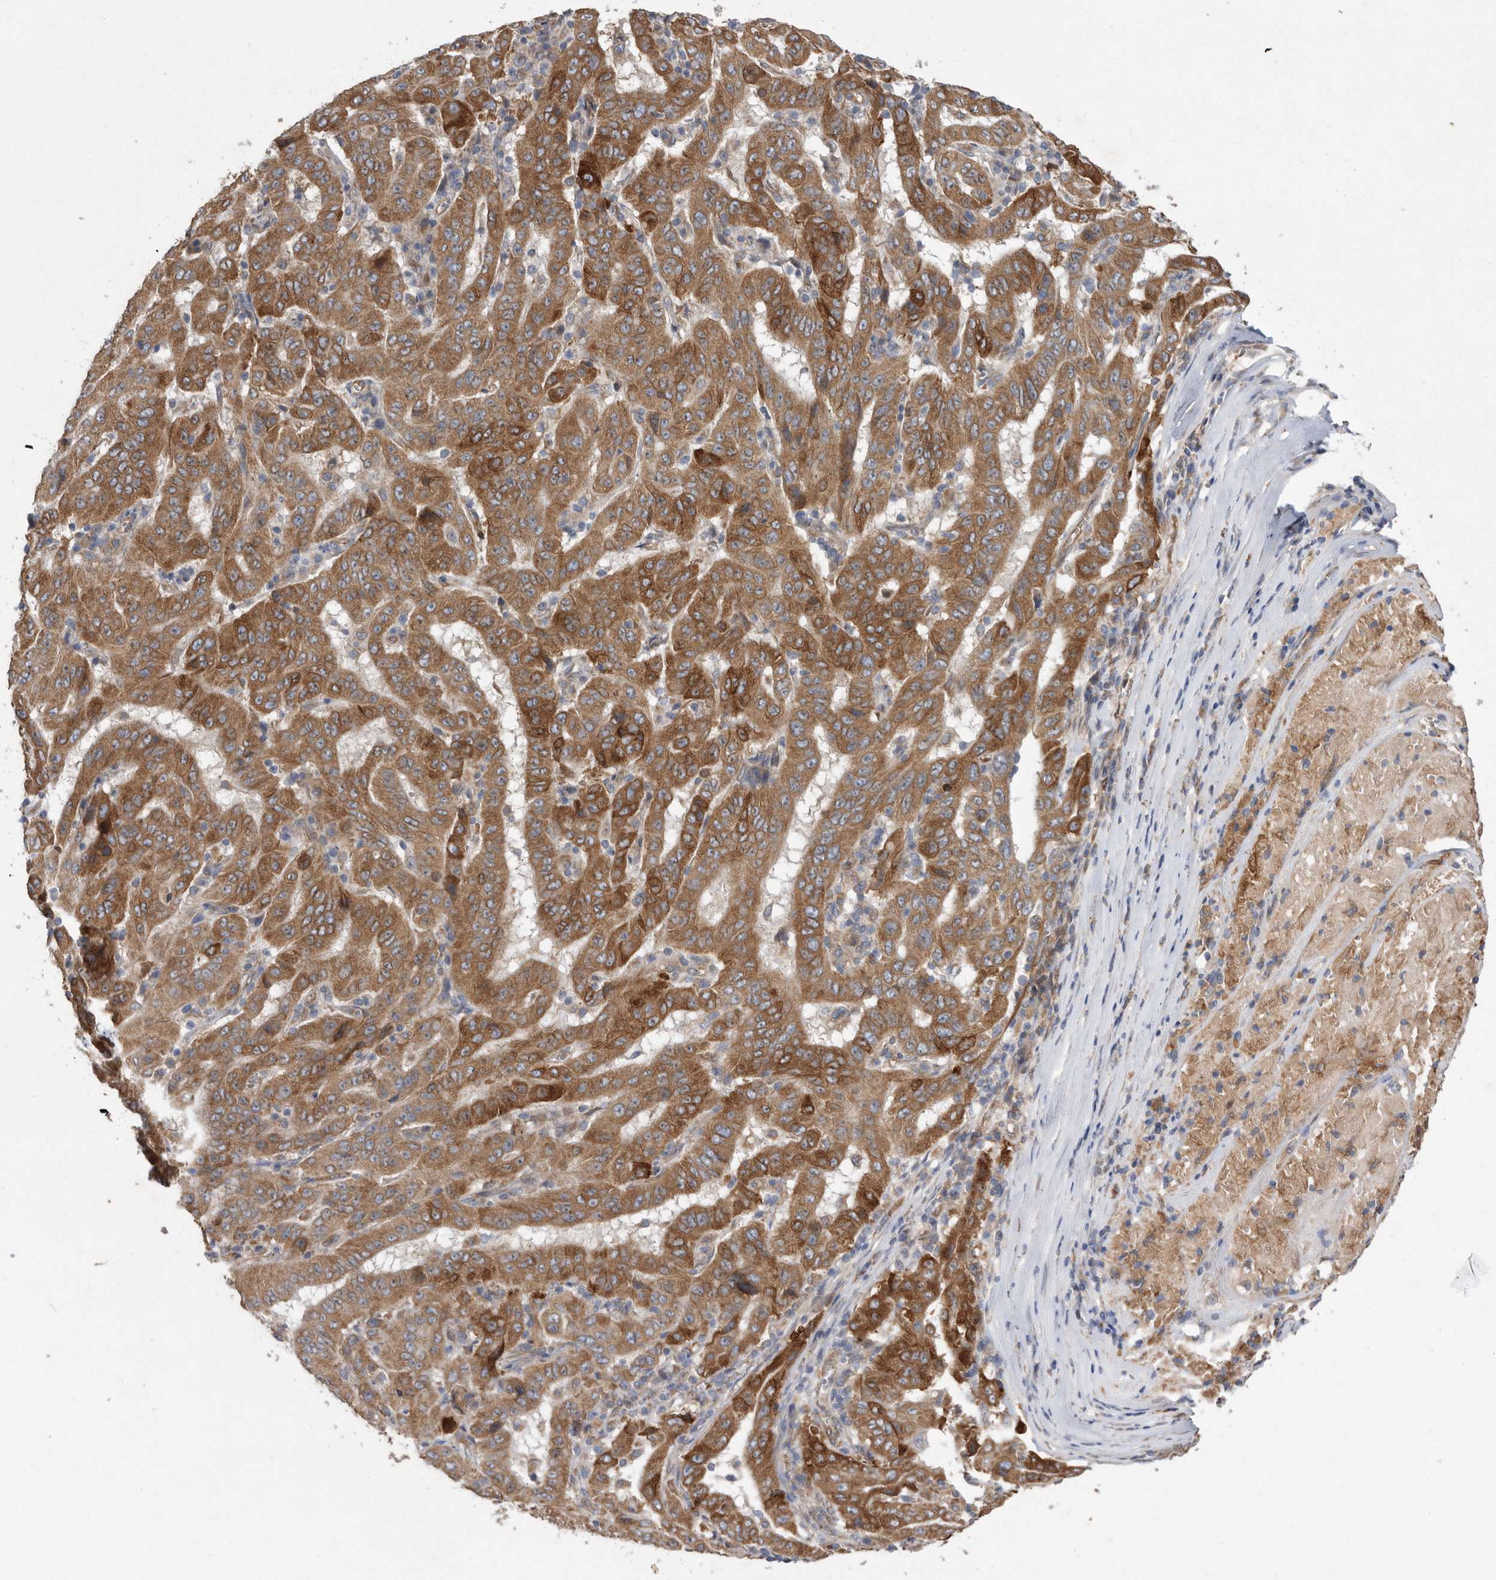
{"staining": {"intensity": "moderate", "quantity": ">75%", "location": "cytoplasmic/membranous"}, "tissue": "pancreatic cancer", "cell_type": "Tumor cells", "image_type": "cancer", "snomed": [{"axis": "morphology", "description": "Adenocarcinoma, NOS"}, {"axis": "topography", "description": "Pancreas"}], "caption": "The photomicrograph shows immunohistochemical staining of adenocarcinoma (pancreatic). There is moderate cytoplasmic/membranous staining is seen in about >75% of tumor cells. (Brightfield microscopy of DAB IHC at high magnification).", "gene": "PON2", "patient": {"sex": "male", "age": 63}}